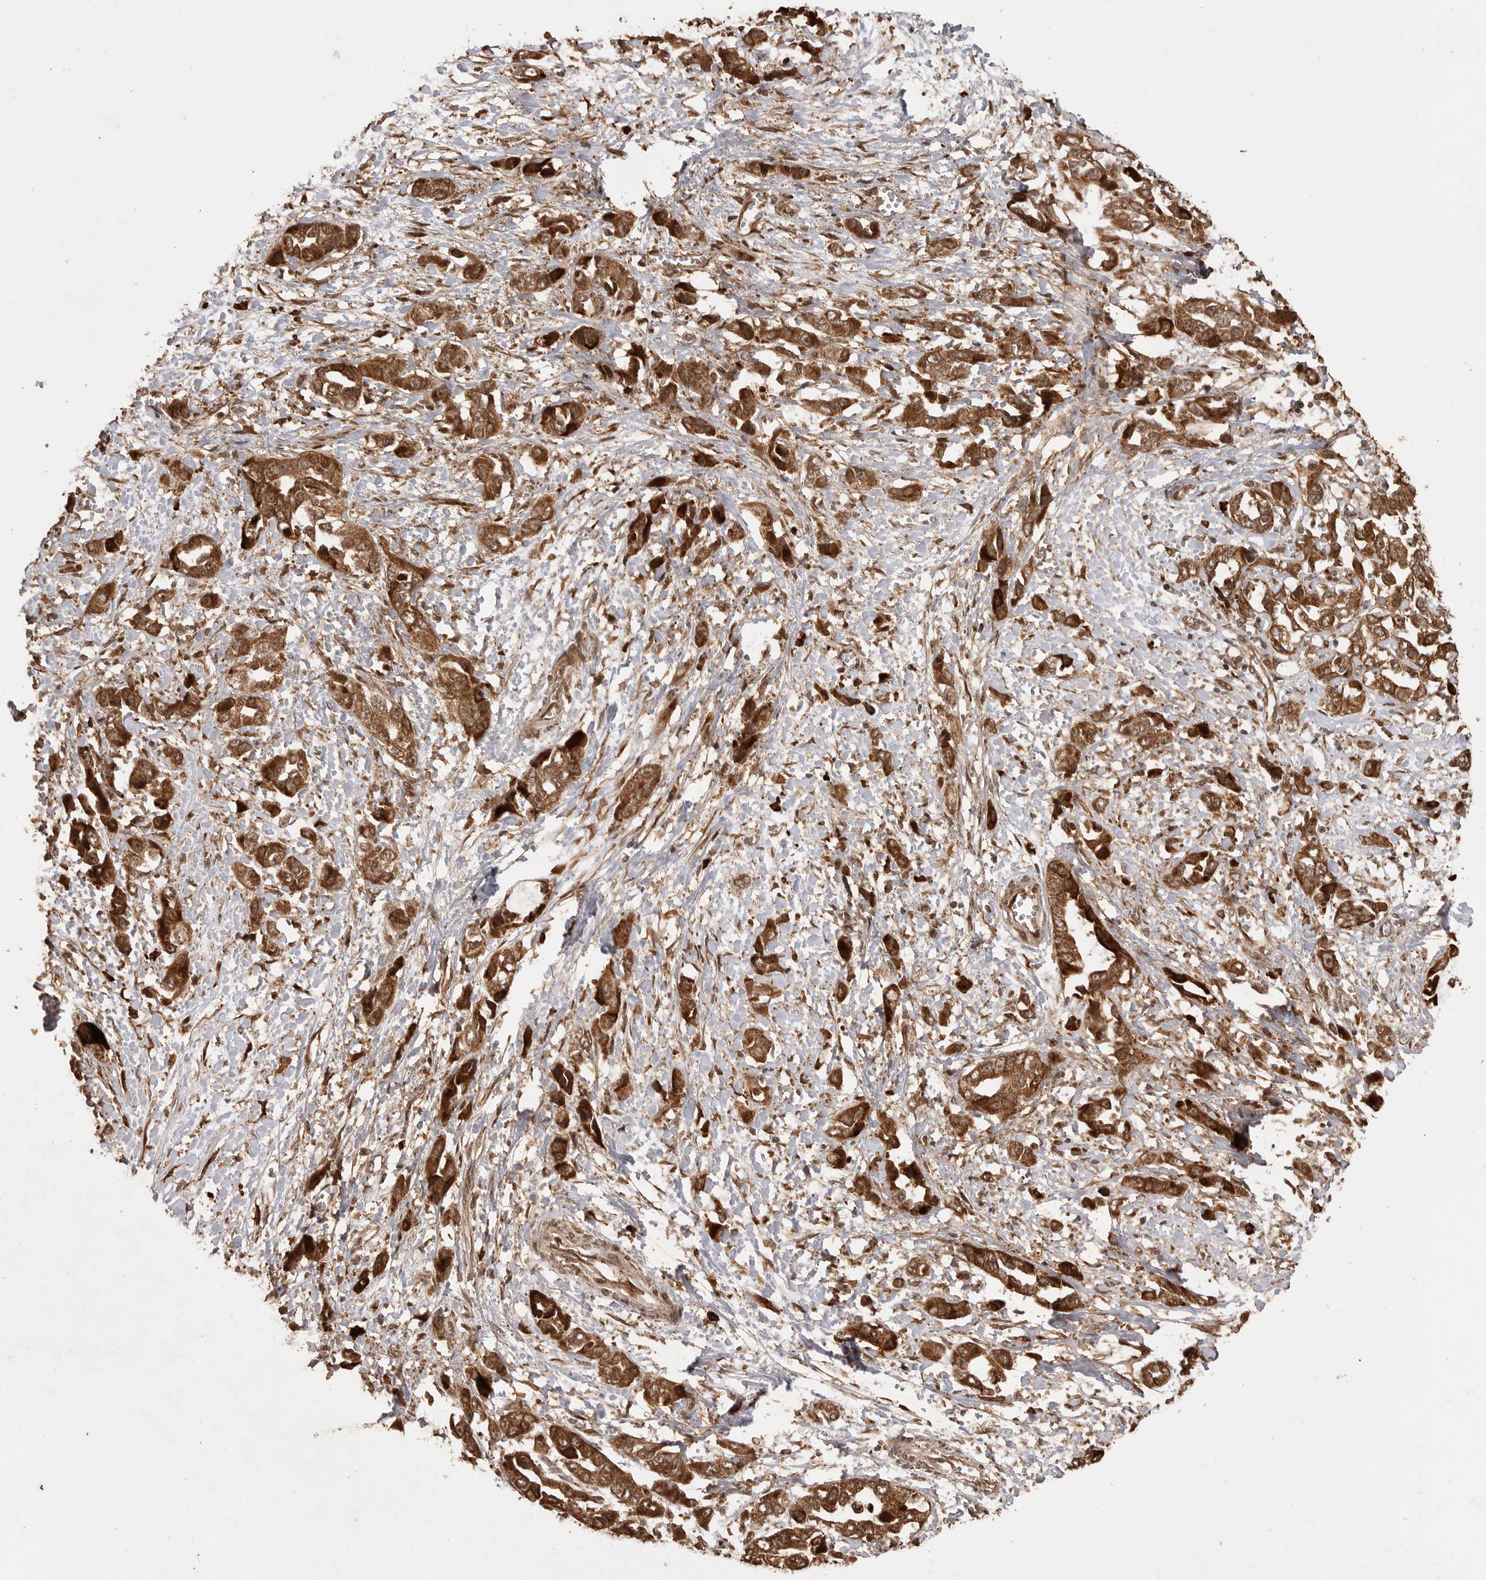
{"staining": {"intensity": "strong", "quantity": ">75%", "location": "cytoplasmic/membranous"}, "tissue": "liver cancer", "cell_type": "Tumor cells", "image_type": "cancer", "snomed": [{"axis": "morphology", "description": "Cholangiocarcinoma"}, {"axis": "topography", "description": "Liver"}], "caption": "A photomicrograph of liver cancer stained for a protein shows strong cytoplasmic/membranous brown staining in tumor cells. The protein is shown in brown color, while the nuclei are stained blue.", "gene": "BOC", "patient": {"sex": "female", "age": 52}}